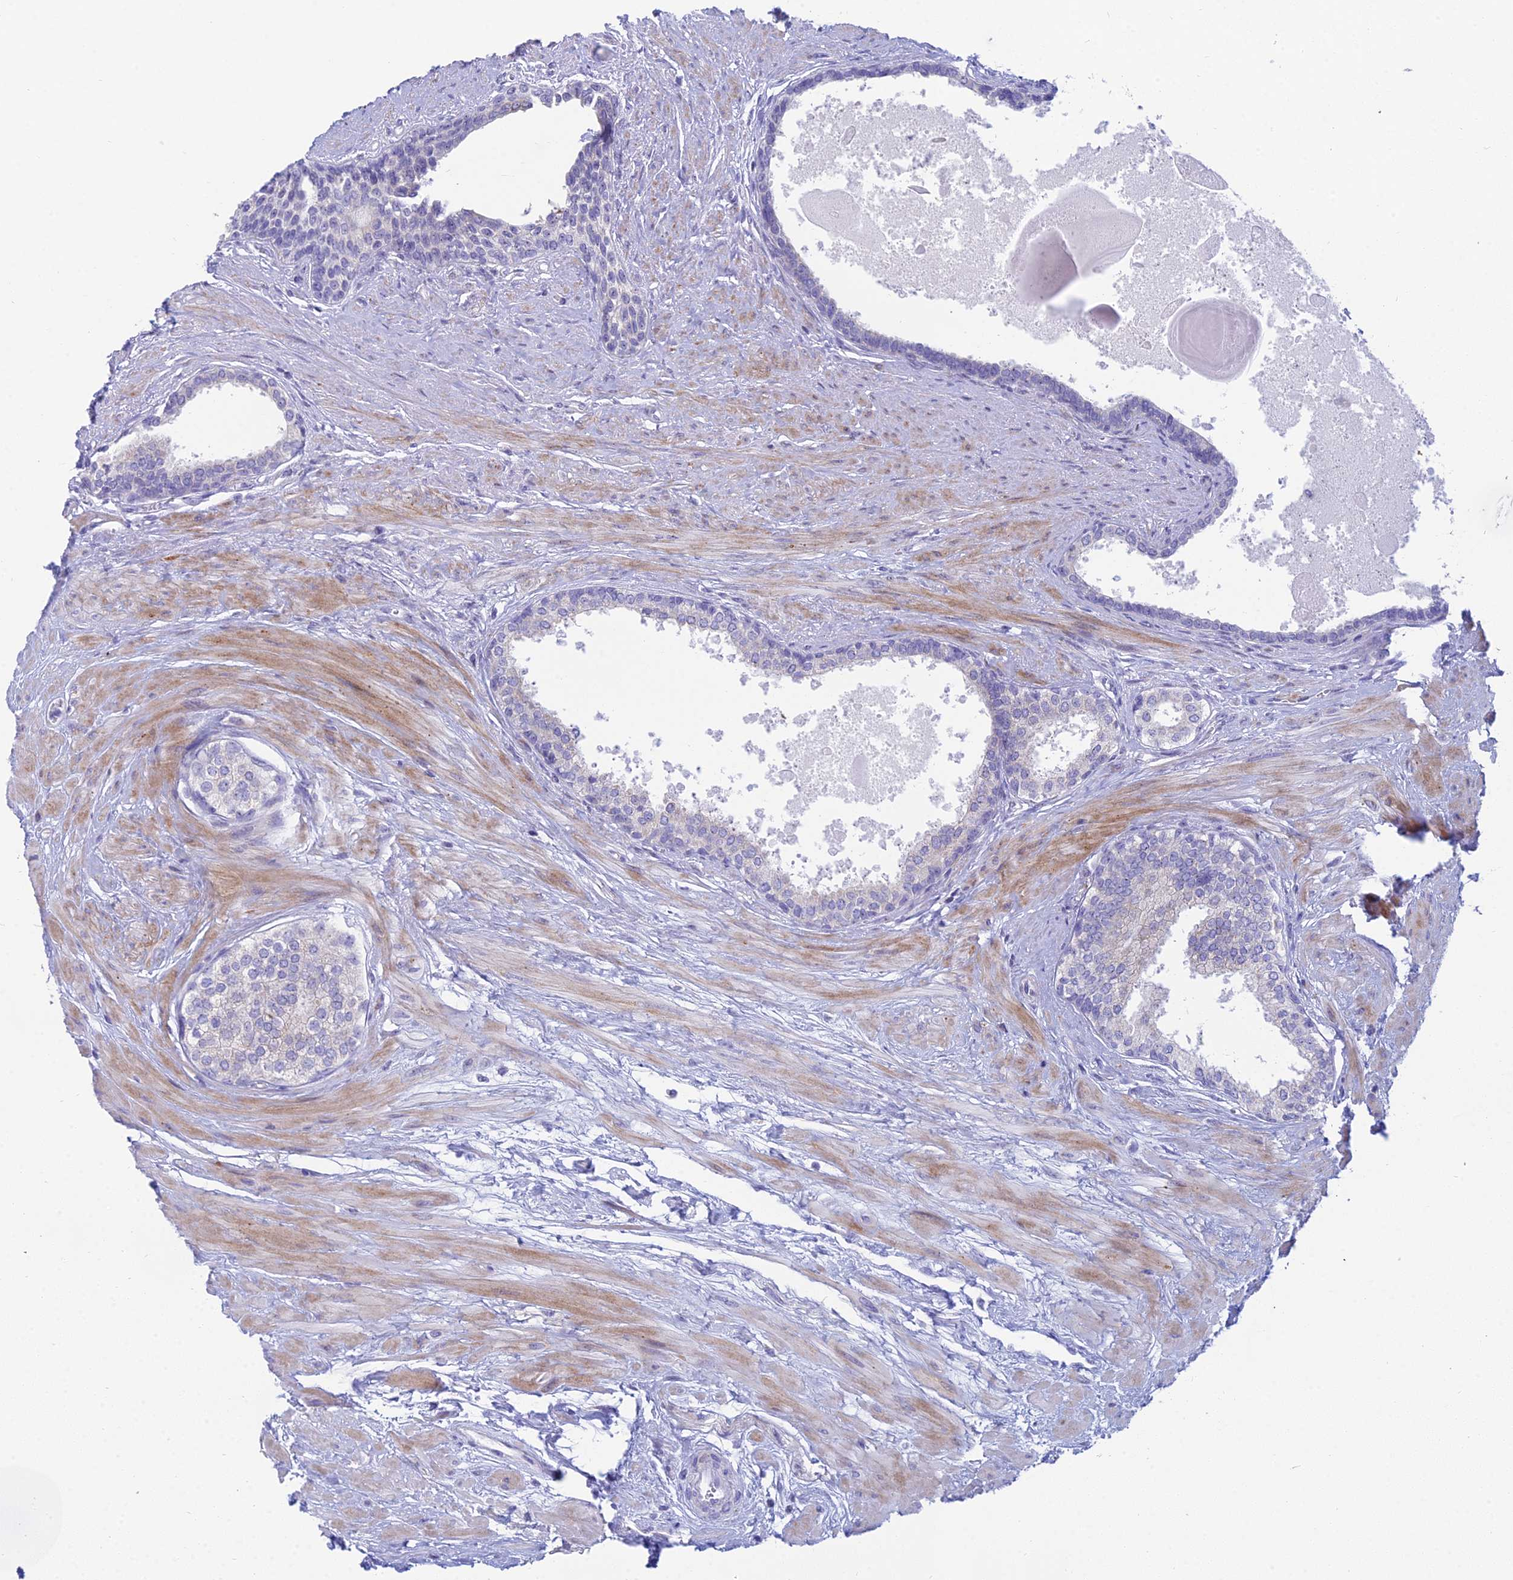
{"staining": {"intensity": "negative", "quantity": "none", "location": "none"}, "tissue": "prostate", "cell_type": "Glandular cells", "image_type": "normal", "snomed": [{"axis": "morphology", "description": "Normal tissue, NOS"}, {"axis": "topography", "description": "Prostate"}], "caption": "Immunohistochemistry of benign human prostate reveals no positivity in glandular cells. (DAB (3,3'-diaminobenzidine) immunohistochemistry (IHC) visualized using brightfield microscopy, high magnification).", "gene": "PRR13", "patient": {"sex": "male", "age": 57}}